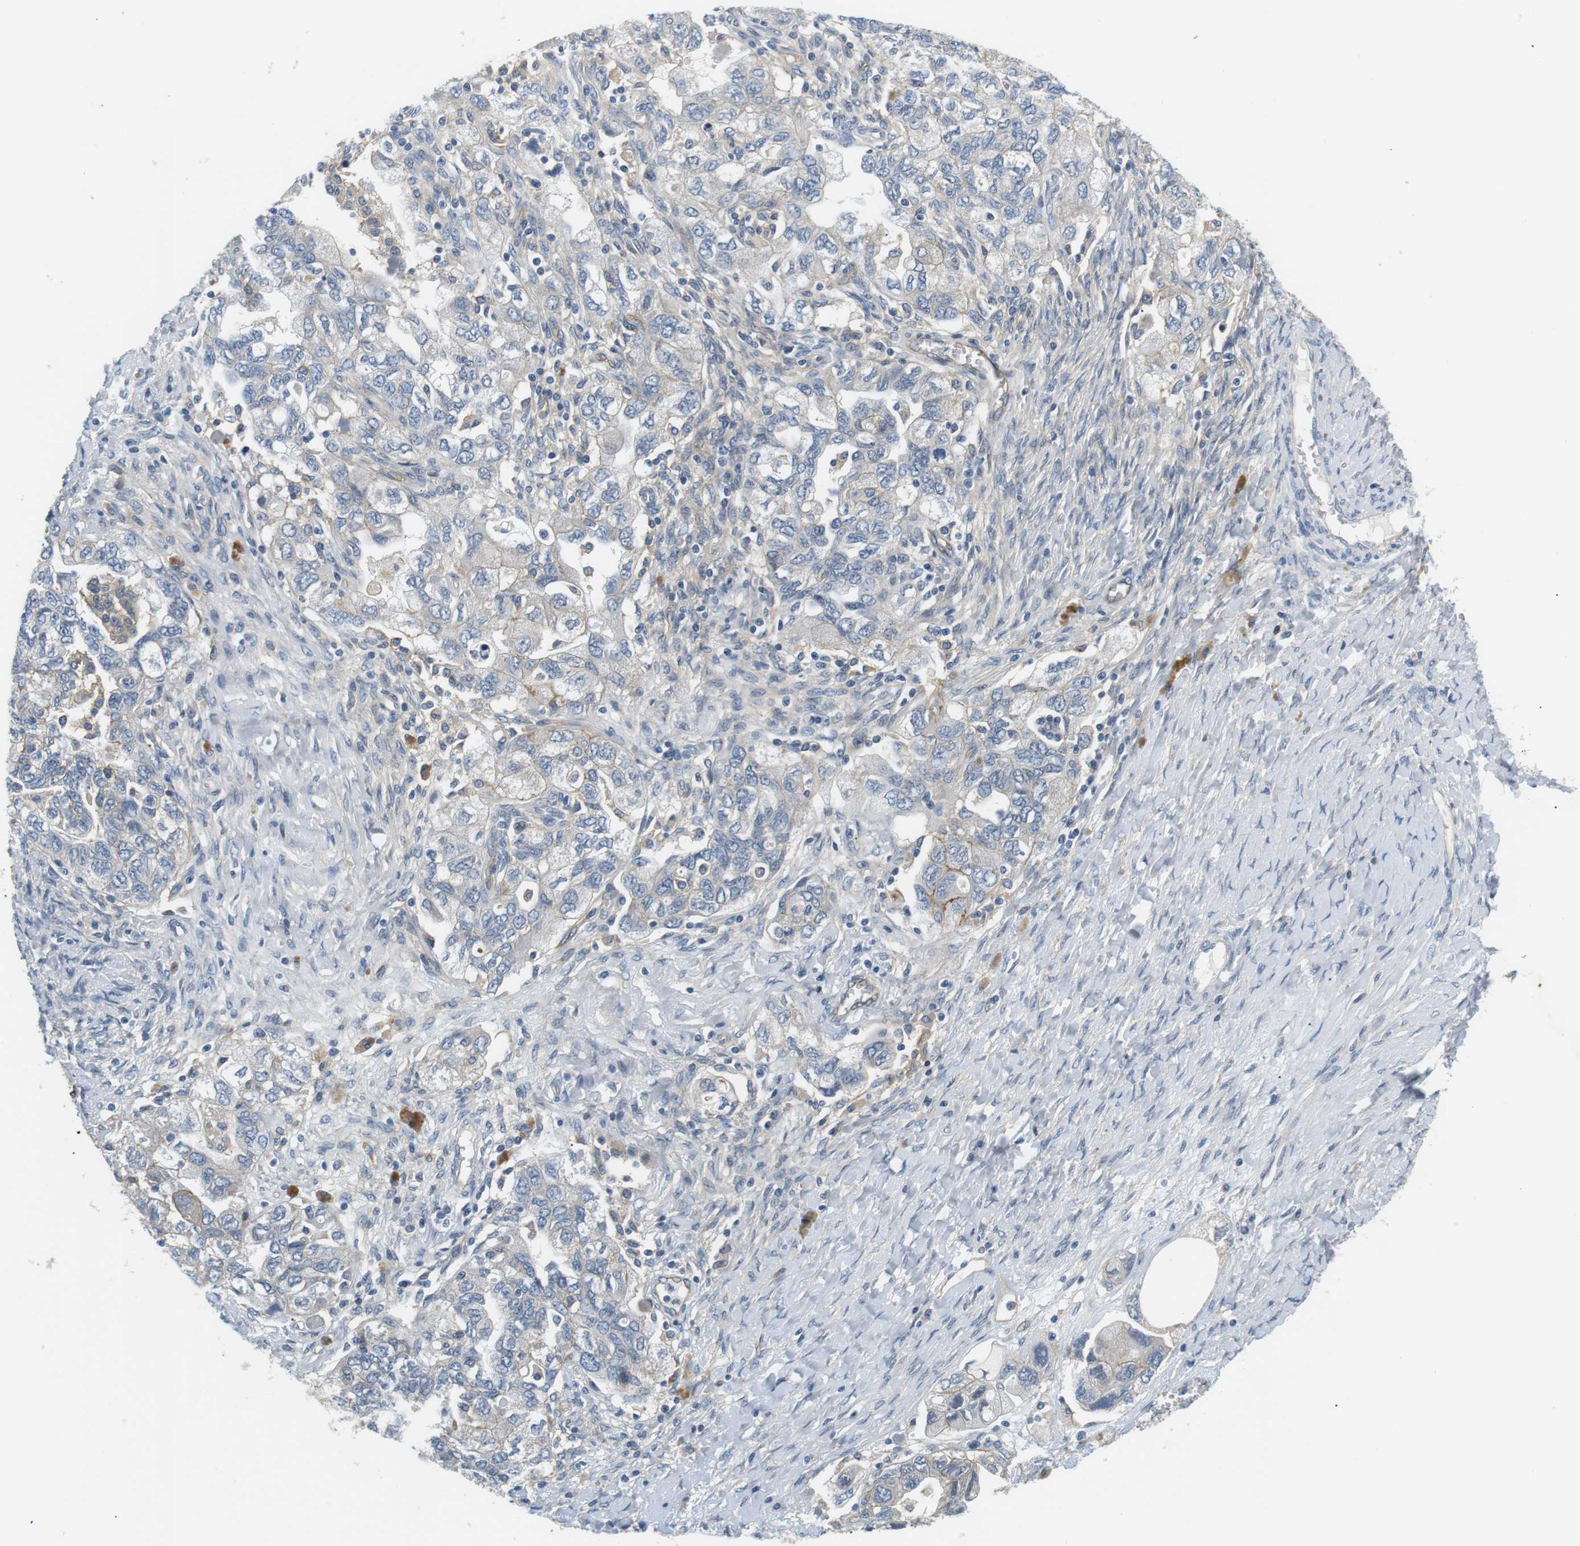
{"staining": {"intensity": "moderate", "quantity": "<25%", "location": "cytoplasmic/membranous"}, "tissue": "ovarian cancer", "cell_type": "Tumor cells", "image_type": "cancer", "snomed": [{"axis": "morphology", "description": "Carcinoma, NOS"}, {"axis": "morphology", "description": "Cystadenocarcinoma, serous, NOS"}, {"axis": "topography", "description": "Ovary"}], "caption": "Immunohistochemical staining of ovarian cancer (serous cystadenocarcinoma) shows low levels of moderate cytoplasmic/membranous protein positivity in approximately <25% of tumor cells. (Brightfield microscopy of DAB IHC at high magnification).", "gene": "SLC30A1", "patient": {"sex": "female", "age": 69}}